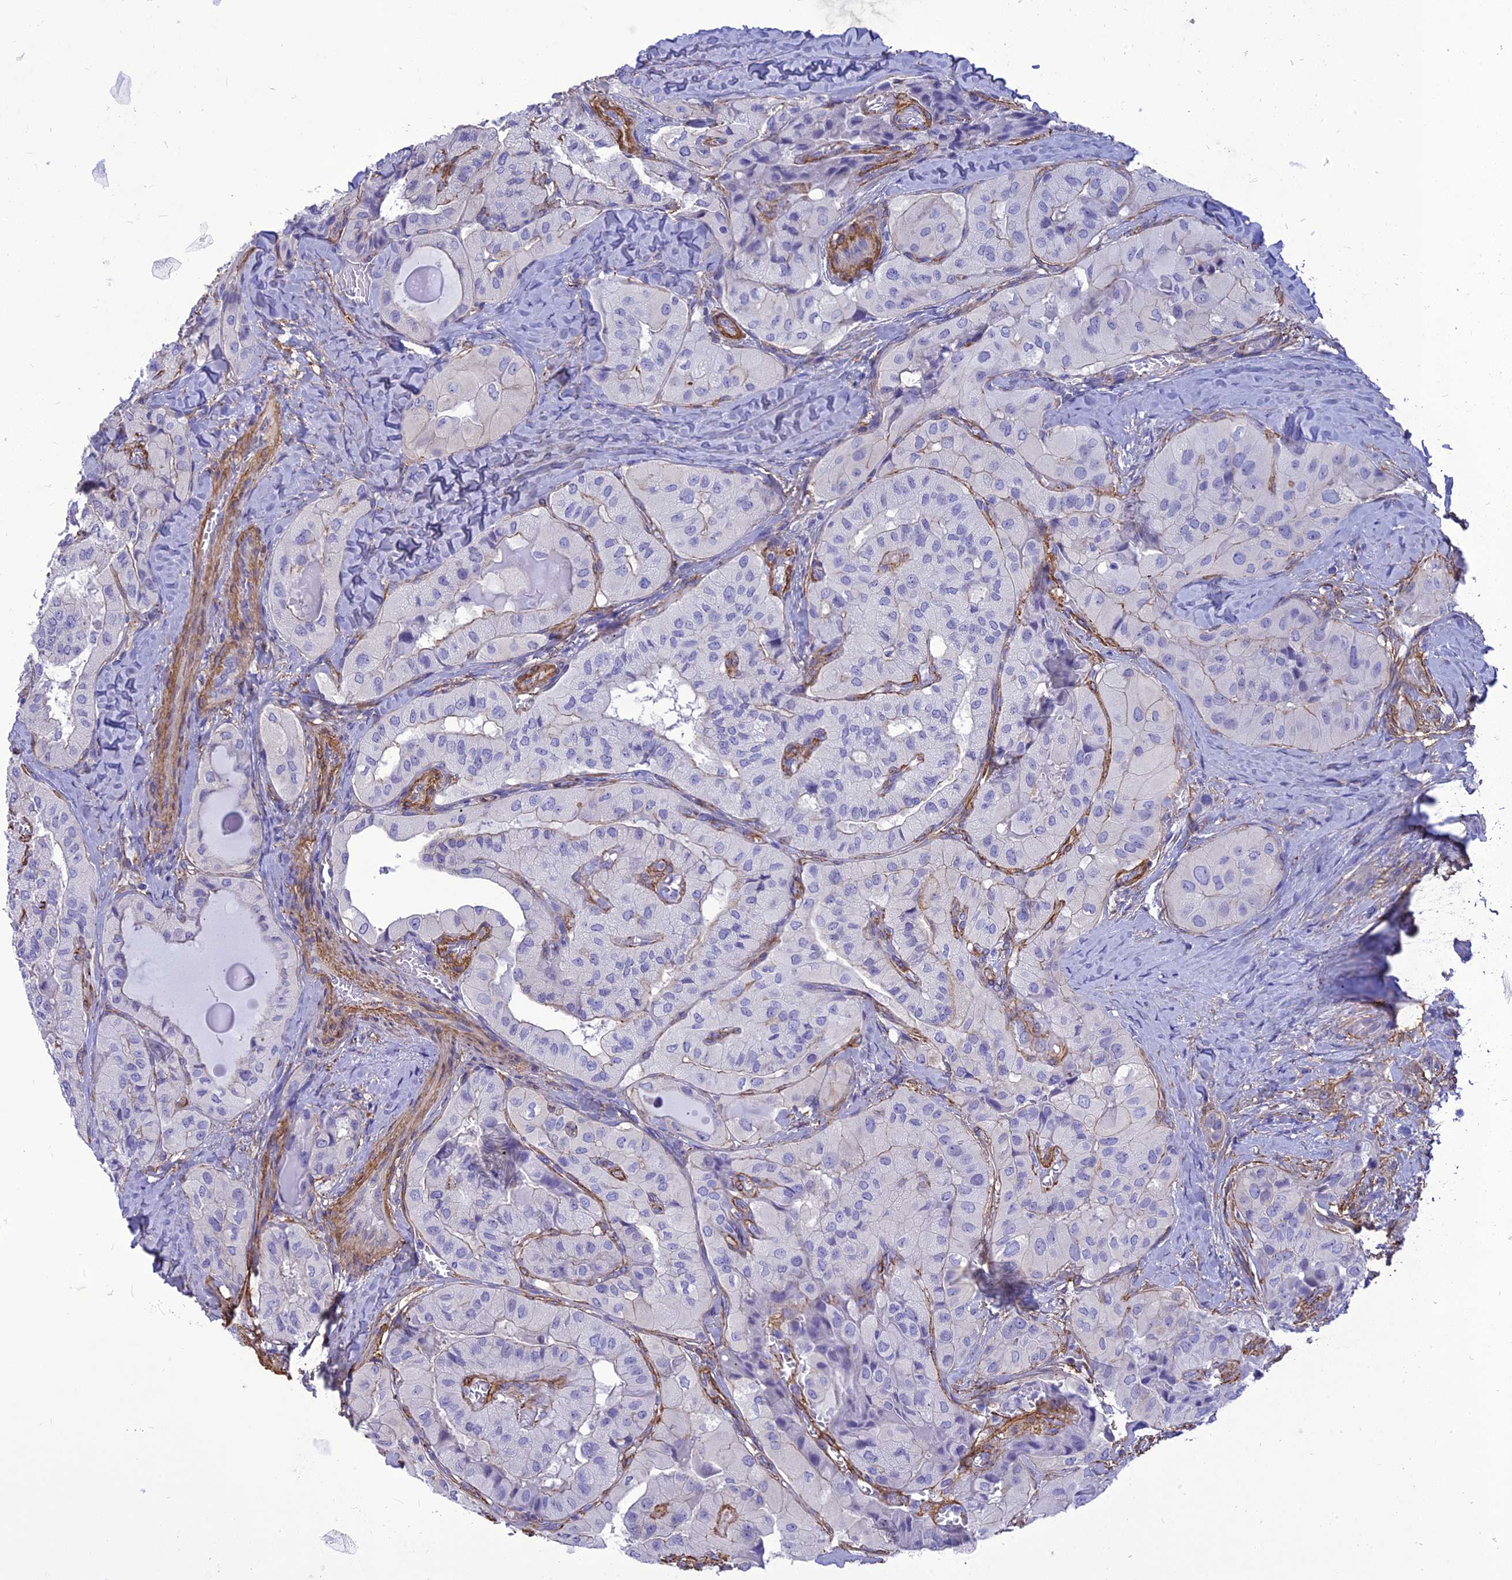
{"staining": {"intensity": "negative", "quantity": "none", "location": "none"}, "tissue": "thyroid cancer", "cell_type": "Tumor cells", "image_type": "cancer", "snomed": [{"axis": "morphology", "description": "Normal tissue, NOS"}, {"axis": "morphology", "description": "Papillary adenocarcinoma, NOS"}, {"axis": "topography", "description": "Thyroid gland"}], "caption": "Immunohistochemical staining of thyroid papillary adenocarcinoma demonstrates no significant positivity in tumor cells.", "gene": "NKD1", "patient": {"sex": "female", "age": 59}}